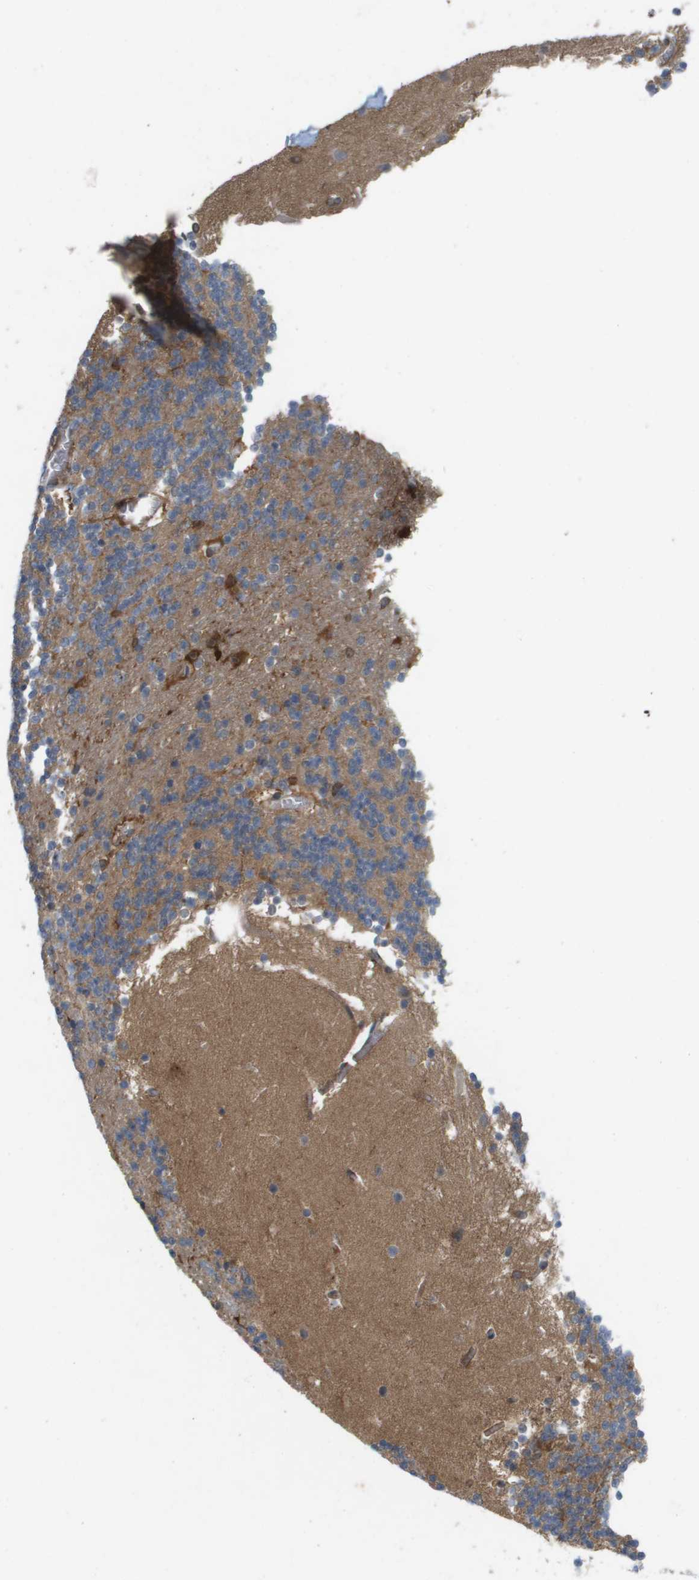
{"staining": {"intensity": "weak", "quantity": "<25%", "location": "cytoplasmic/membranous"}, "tissue": "cerebellum", "cell_type": "Cells in granular layer", "image_type": "normal", "snomed": [{"axis": "morphology", "description": "Normal tissue, NOS"}, {"axis": "topography", "description": "Cerebellum"}], "caption": "Immunohistochemistry (IHC) photomicrograph of normal cerebellum stained for a protein (brown), which shows no expression in cells in granular layer.", "gene": "PALD1", "patient": {"sex": "male", "age": 45}}